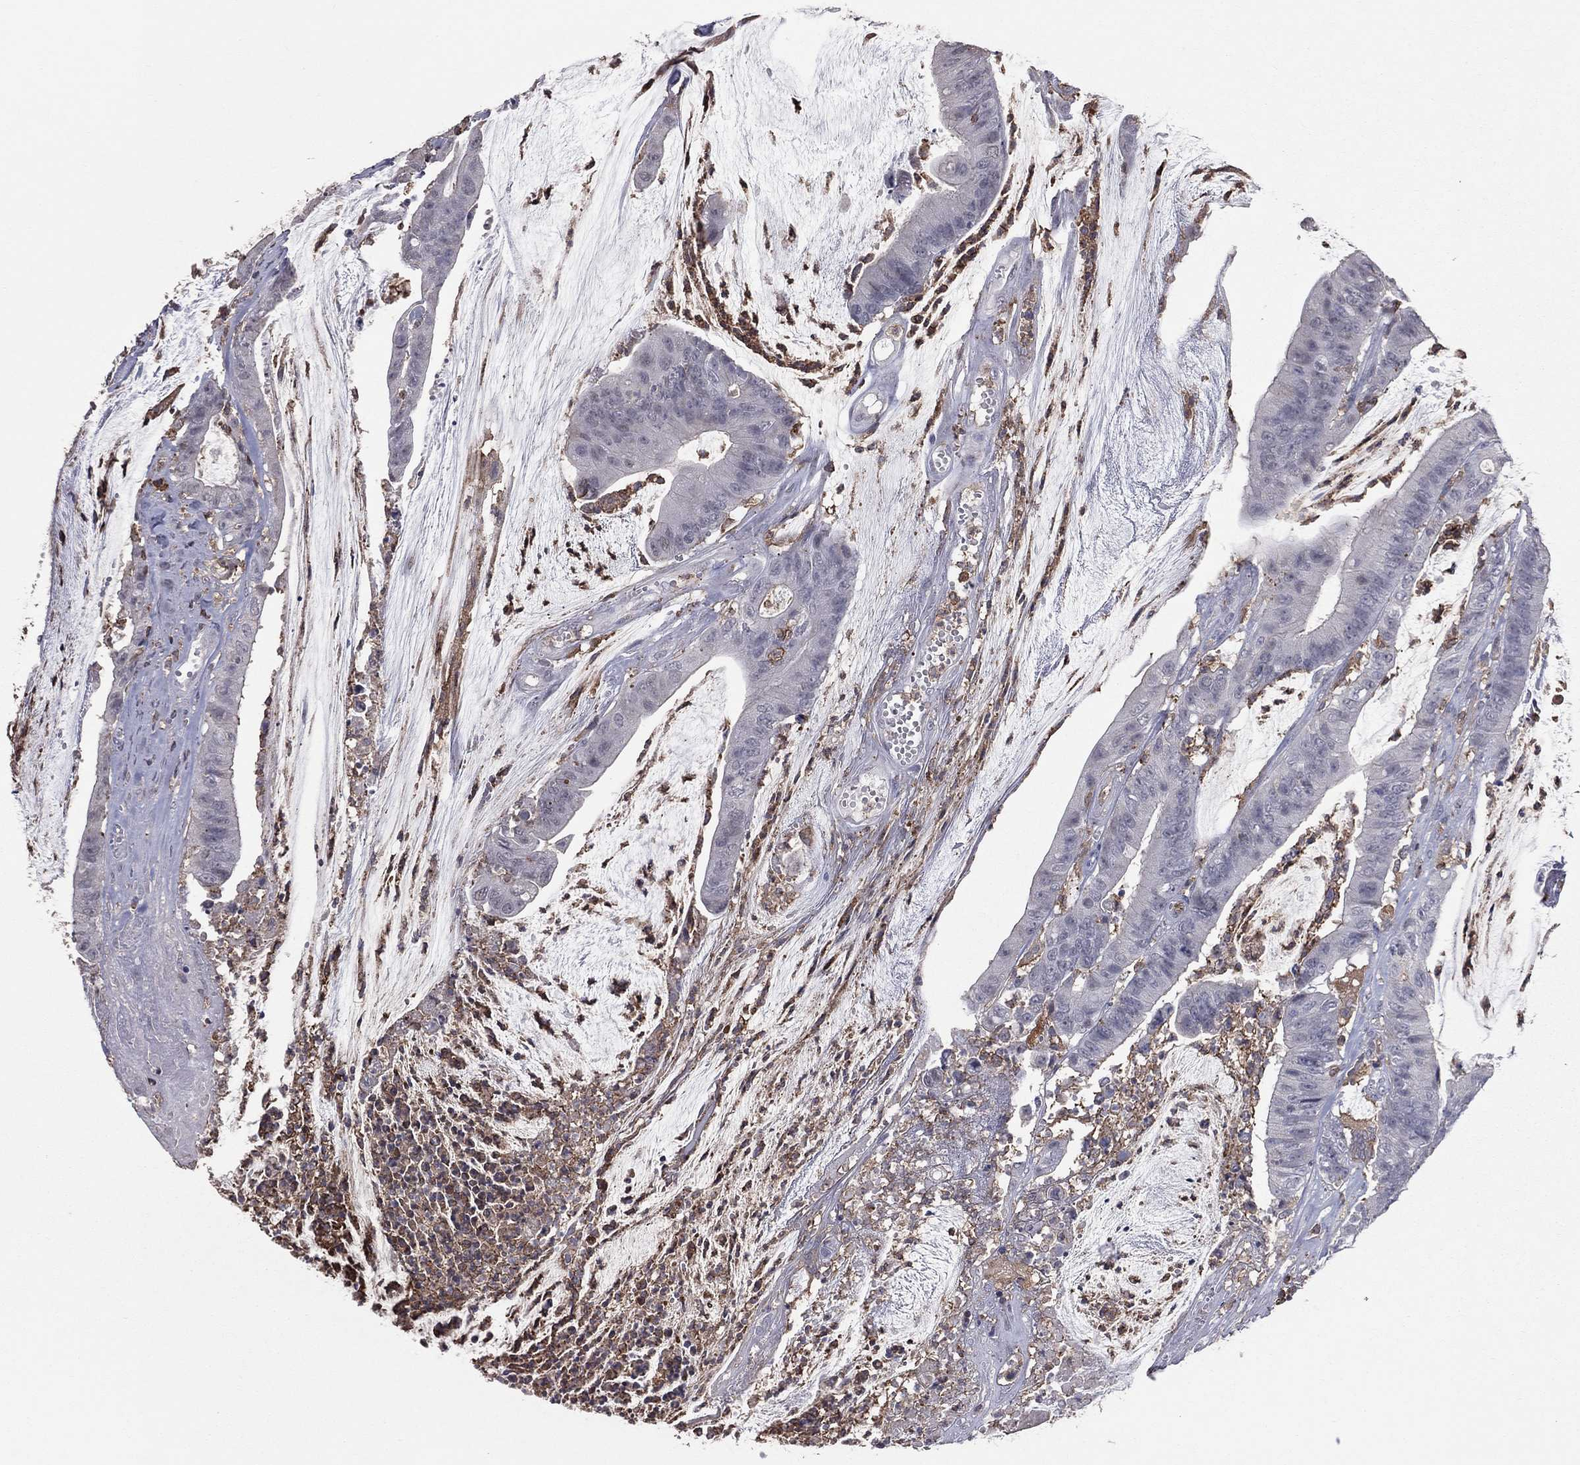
{"staining": {"intensity": "negative", "quantity": "none", "location": "none"}, "tissue": "colorectal cancer", "cell_type": "Tumor cells", "image_type": "cancer", "snomed": [{"axis": "morphology", "description": "Adenocarcinoma, NOS"}, {"axis": "topography", "description": "Colon"}], "caption": "DAB (3,3'-diaminobenzidine) immunohistochemical staining of colorectal cancer (adenocarcinoma) exhibits no significant staining in tumor cells.", "gene": "PSTPIP1", "patient": {"sex": "female", "age": 69}}